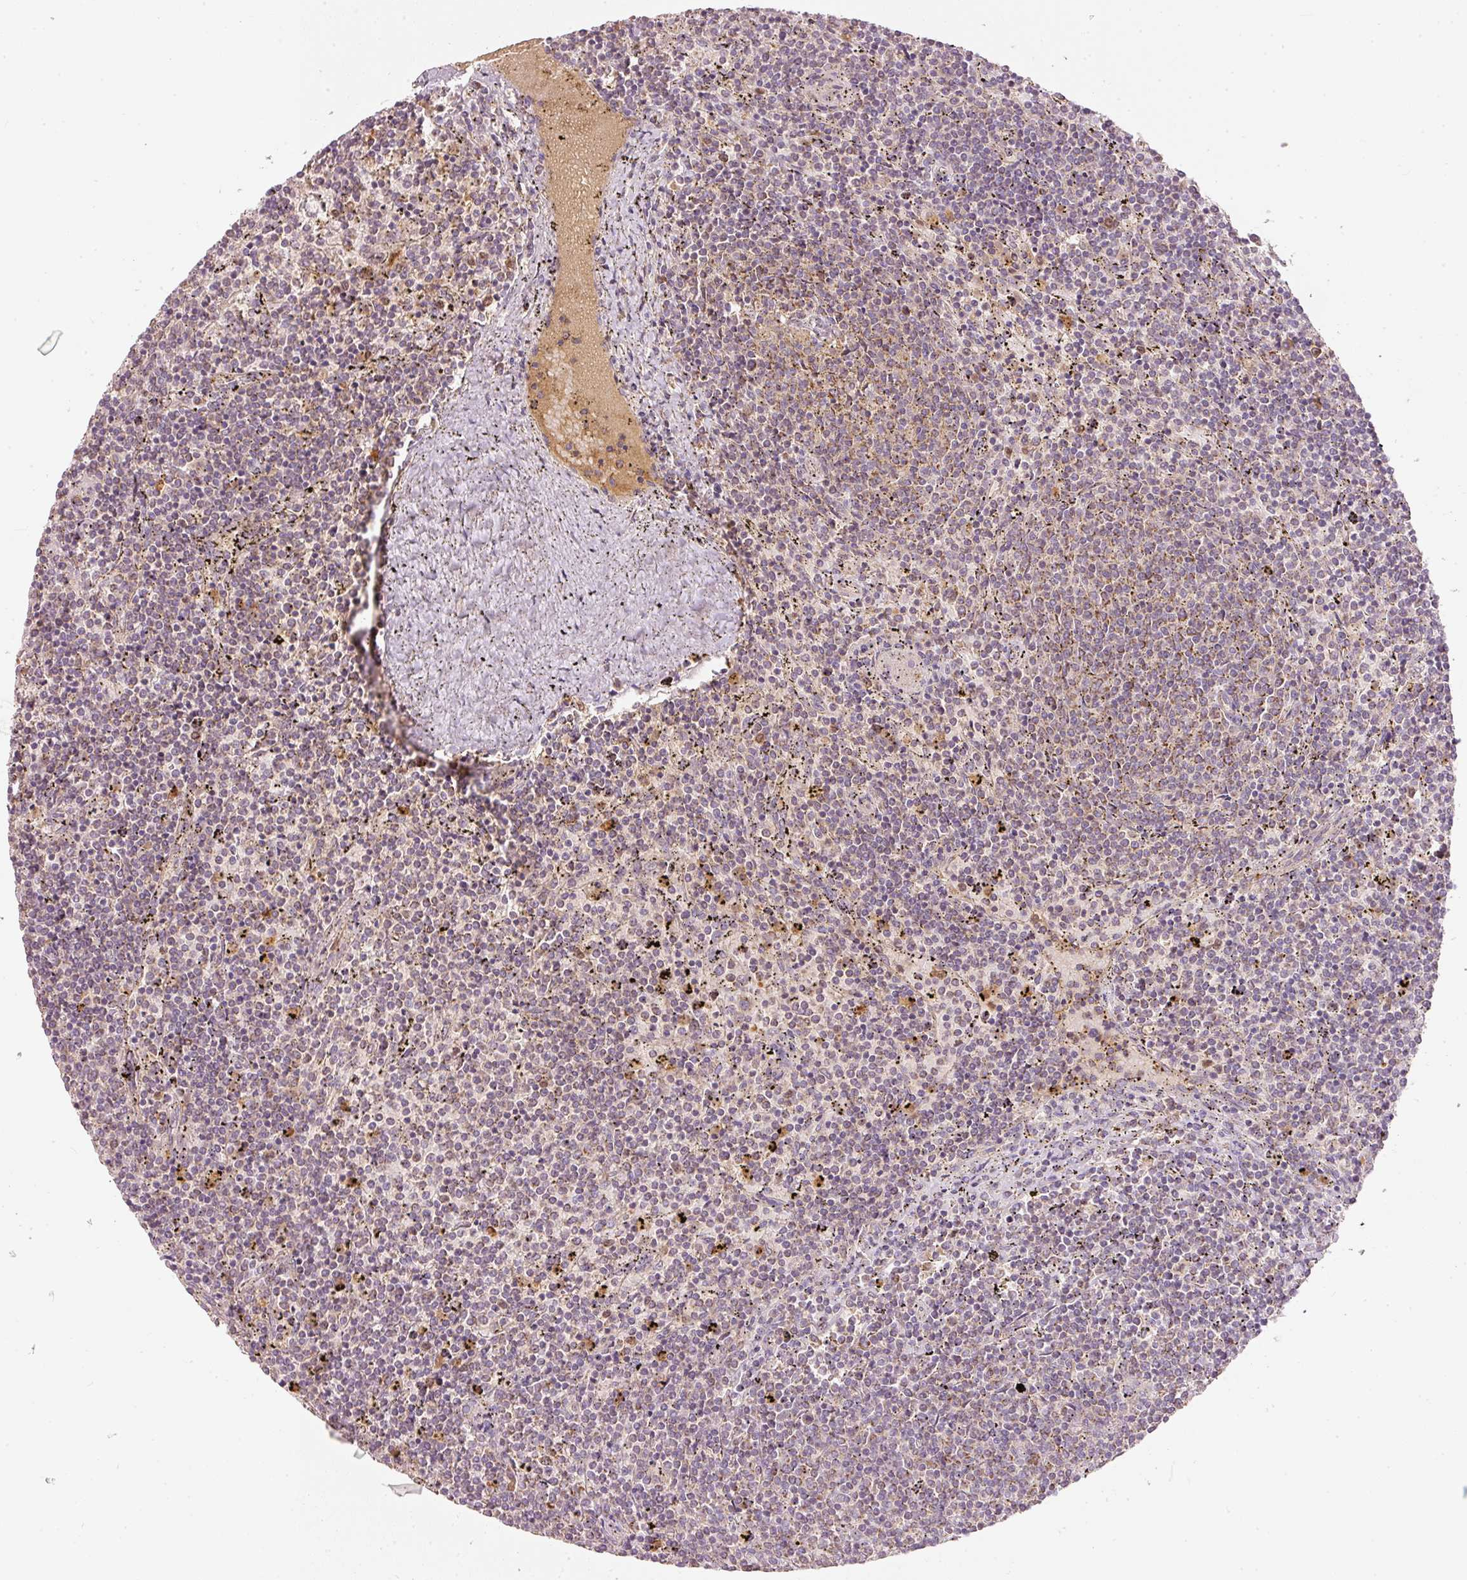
{"staining": {"intensity": "weak", "quantity": "<25%", "location": "cytoplasmic/membranous"}, "tissue": "lymphoma", "cell_type": "Tumor cells", "image_type": "cancer", "snomed": [{"axis": "morphology", "description": "Malignant lymphoma, non-Hodgkin's type, Low grade"}, {"axis": "topography", "description": "Spleen"}], "caption": "IHC micrograph of neoplastic tissue: low-grade malignant lymphoma, non-Hodgkin's type stained with DAB (3,3'-diaminobenzidine) reveals no significant protein expression in tumor cells. (DAB immunohistochemistry with hematoxylin counter stain).", "gene": "PSENEN", "patient": {"sex": "female", "age": 50}}